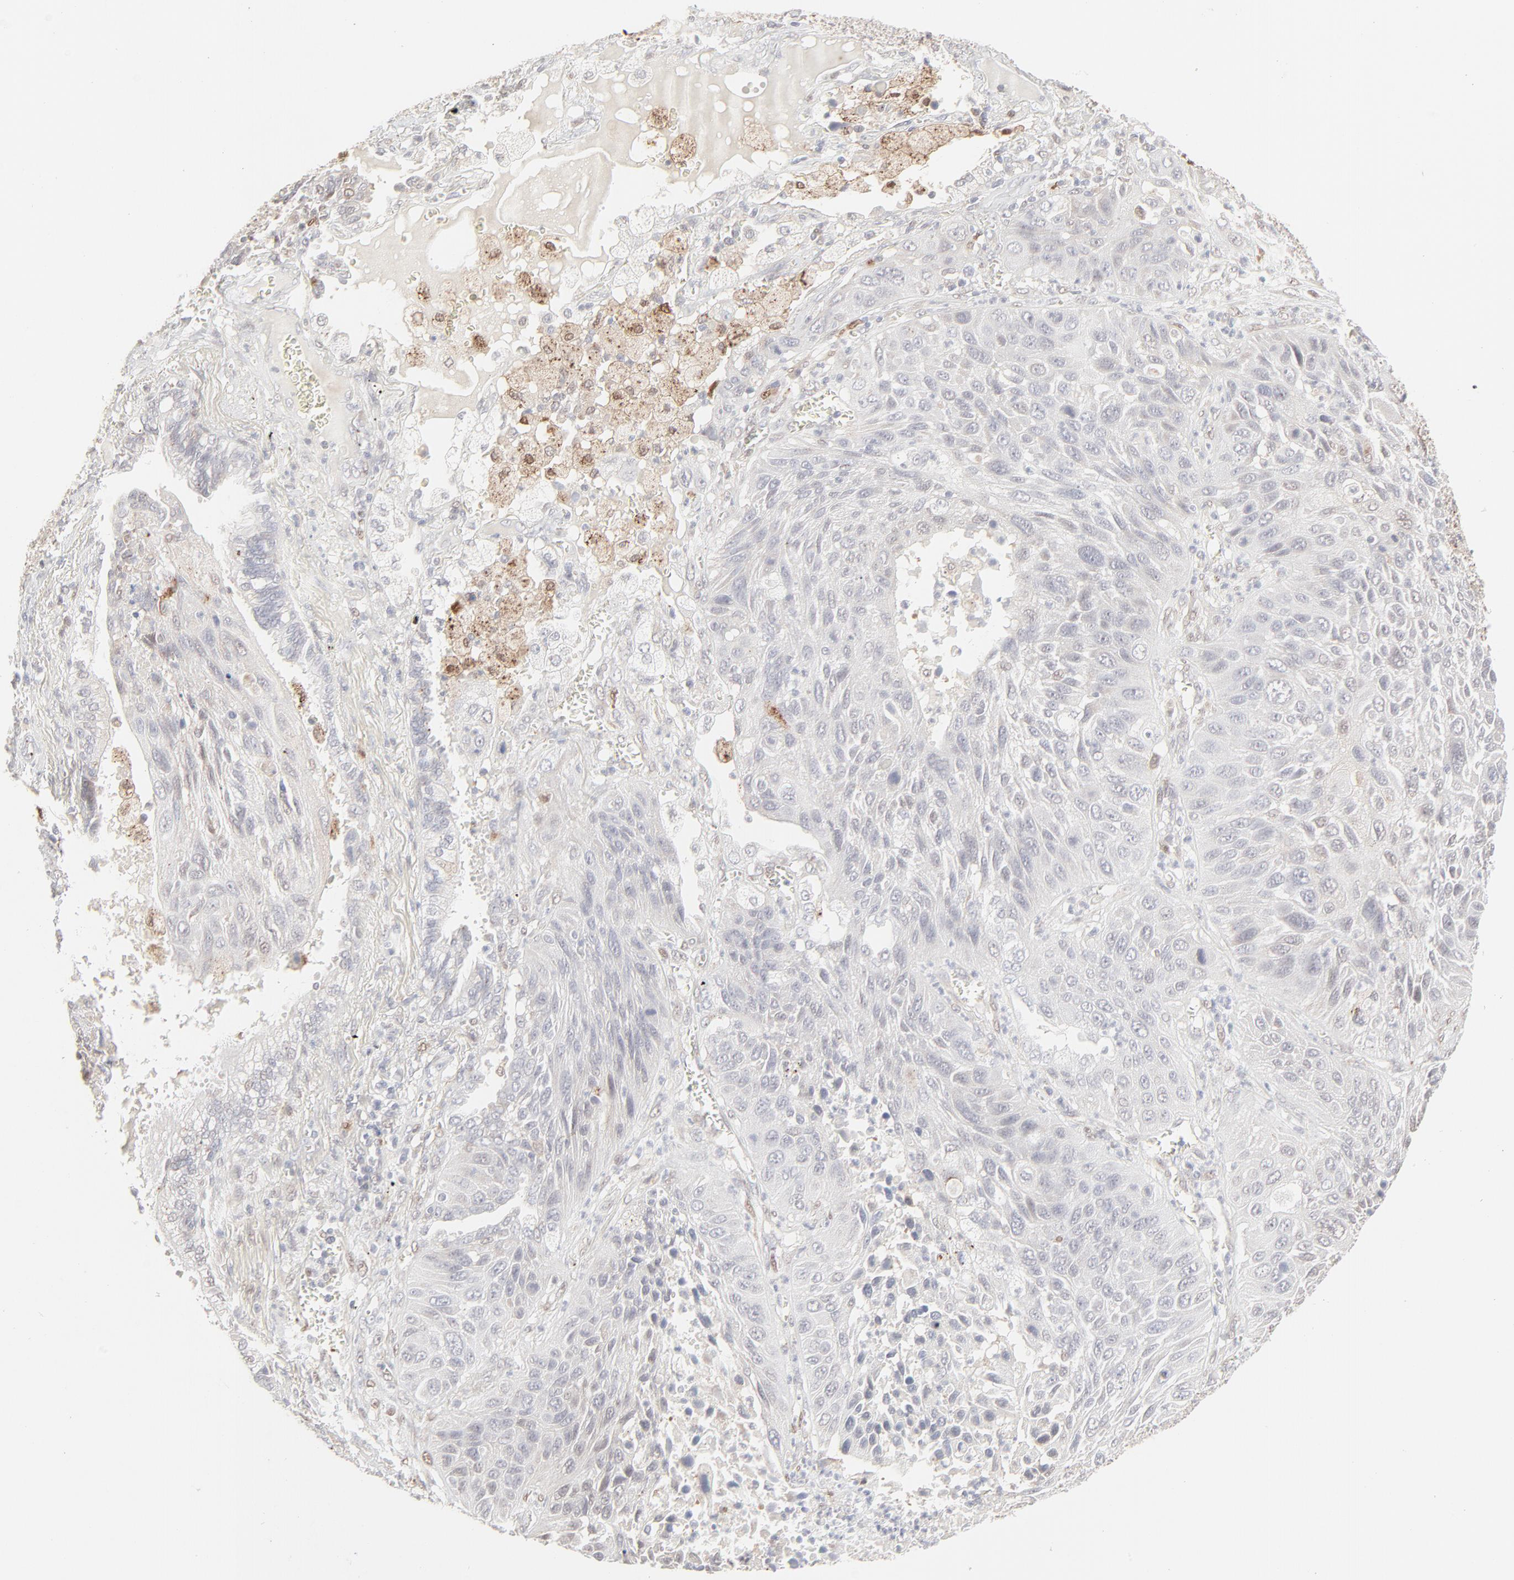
{"staining": {"intensity": "negative", "quantity": "none", "location": "none"}, "tissue": "lung cancer", "cell_type": "Tumor cells", "image_type": "cancer", "snomed": [{"axis": "morphology", "description": "Squamous cell carcinoma, NOS"}, {"axis": "topography", "description": "Lung"}], "caption": "An immunohistochemistry histopathology image of lung cancer is shown. There is no staining in tumor cells of lung cancer.", "gene": "LGALS2", "patient": {"sex": "female", "age": 76}}